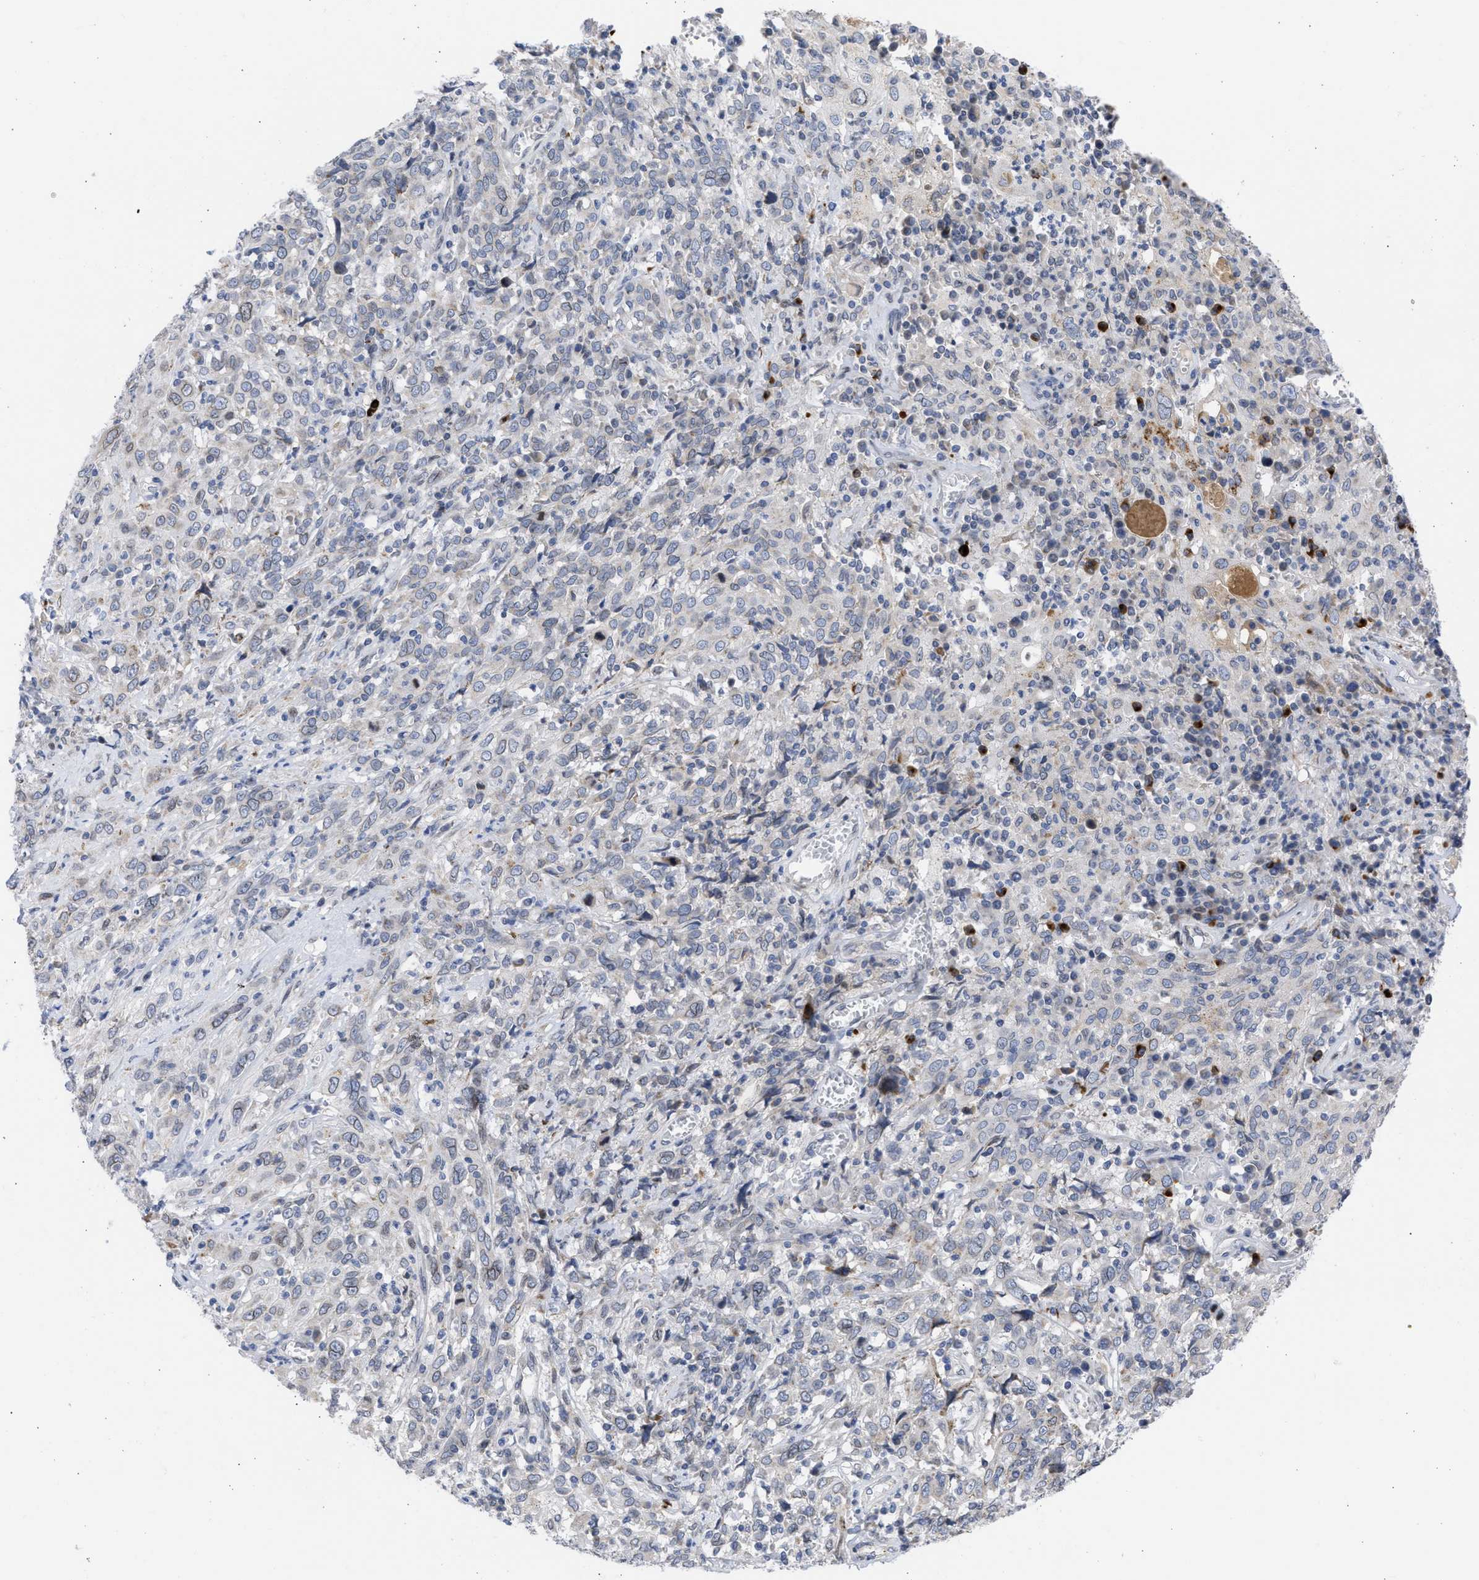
{"staining": {"intensity": "negative", "quantity": "none", "location": "none"}, "tissue": "cervical cancer", "cell_type": "Tumor cells", "image_type": "cancer", "snomed": [{"axis": "morphology", "description": "Squamous cell carcinoma, NOS"}, {"axis": "topography", "description": "Cervix"}], "caption": "Immunohistochemistry (IHC) image of human cervical cancer stained for a protein (brown), which displays no expression in tumor cells.", "gene": "NUP35", "patient": {"sex": "female", "age": 46}}